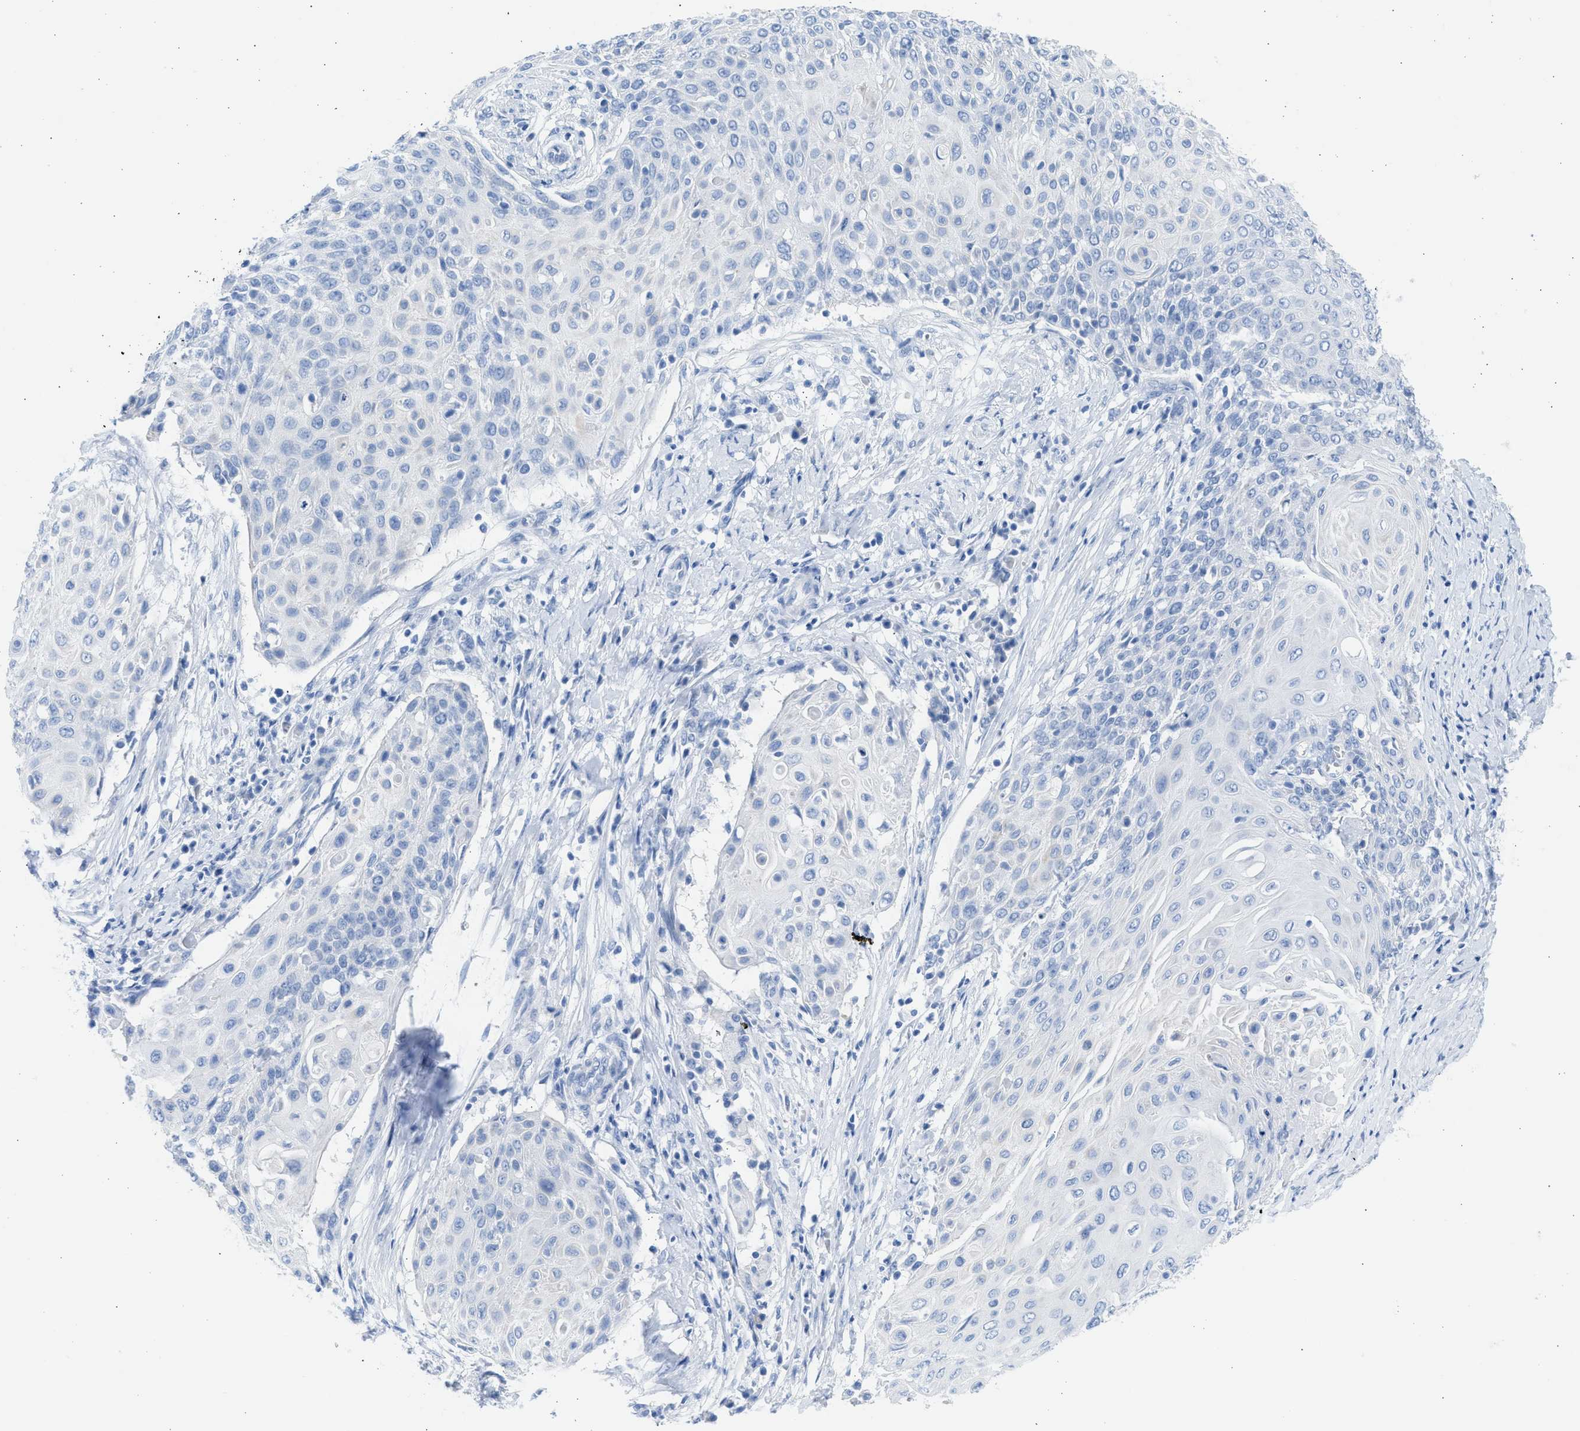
{"staining": {"intensity": "negative", "quantity": "none", "location": "none"}, "tissue": "cervical cancer", "cell_type": "Tumor cells", "image_type": "cancer", "snomed": [{"axis": "morphology", "description": "Squamous cell carcinoma, NOS"}, {"axis": "topography", "description": "Cervix"}], "caption": "This image is of cervical cancer (squamous cell carcinoma) stained with immunohistochemistry (IHC) to label a protein in brown with the nuclei are counter-stained blue. There is no positivity in tumor cells. Nuclei are stained in blue.", "gene": "SPATA3", "patient": {"sex": "female", "age": 39}}